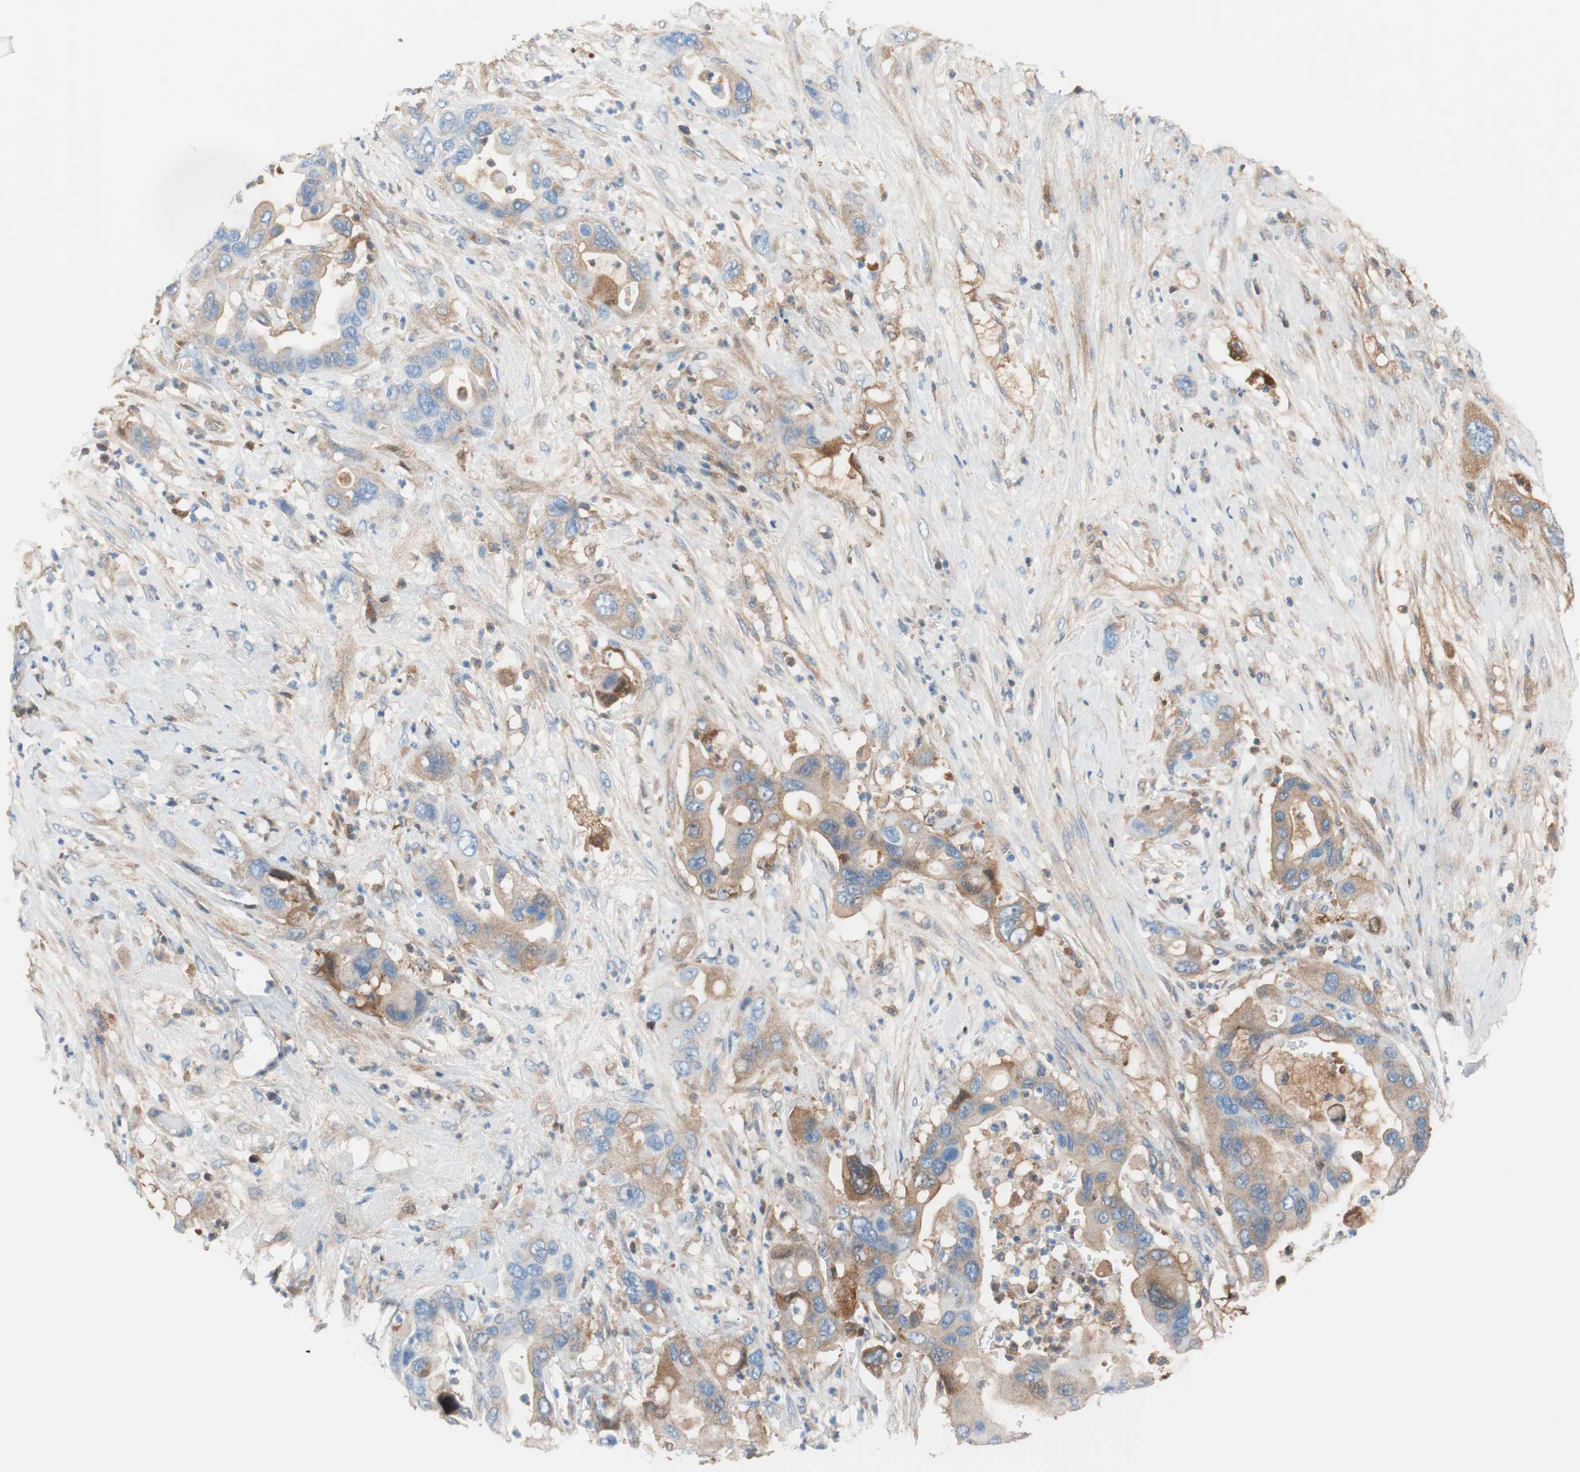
{"staining": {"intensity": "weak", "quantity": "25%-75%", "location": "cytoplasmic/membranous"}, "tissue": "pancreatic cancer", "cell_type": "Tumor cells", "image_type": "cancer", "snomed": [{"axis": "morphology", "description": "Adenocarcinoma, NOS"}, {"axis": "topography", "description": "Pancreas"}], "caption": "Protein expression analysis of human adenocarcinoma (pancreatic) reveals weak cytoplasmic/membranous positivity in about 25%-75% of tumor cells. The staining was performed using DAB (3,3'-diaminobenzidine), with brown indicating positive protein expression. Nuclei are stained blue with hematoxylin.", "gene": "RBP4", "patient": {"sex": "female", "age": 71}}